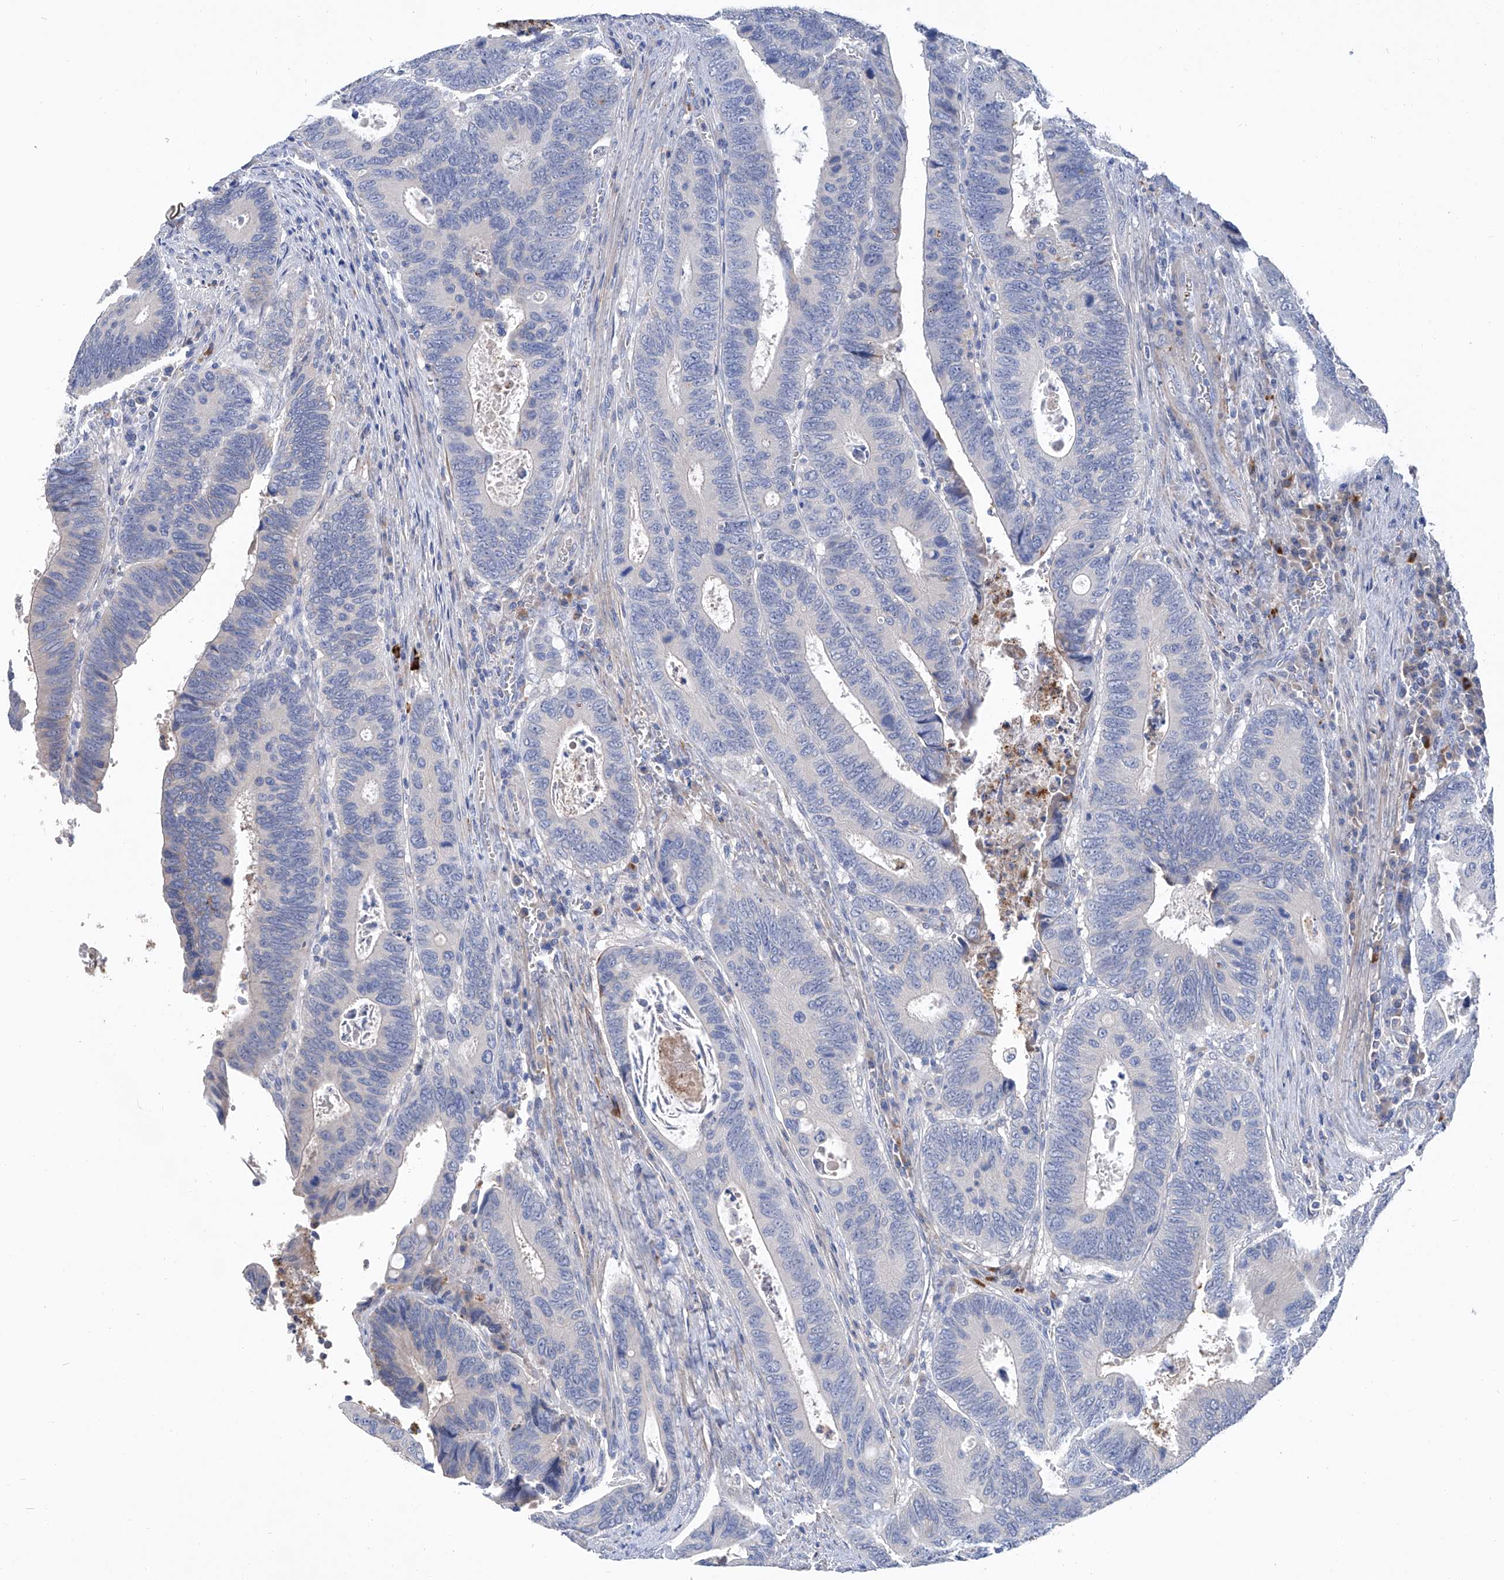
{"staining": {"intensity": "negative", "quantity": "none", "location": "none"}, "tissue": "colorectal cancer", "cell_type": "Tumor cells", "image_type": "cancer", "snomed": [{"axis": "morphology", "description": "Adenocarcinoma, NOS"}, {"axis": "topography", "description": "Colon"}], "caption": "An immunohistochemistry histopathology image of adenocarcinoma (colorectal) is shown. There is no staining in tumor cells of adenocarcinoma (colorectal).", "gene": "GPT", "patient": {"sex": "male", "age": 72}}